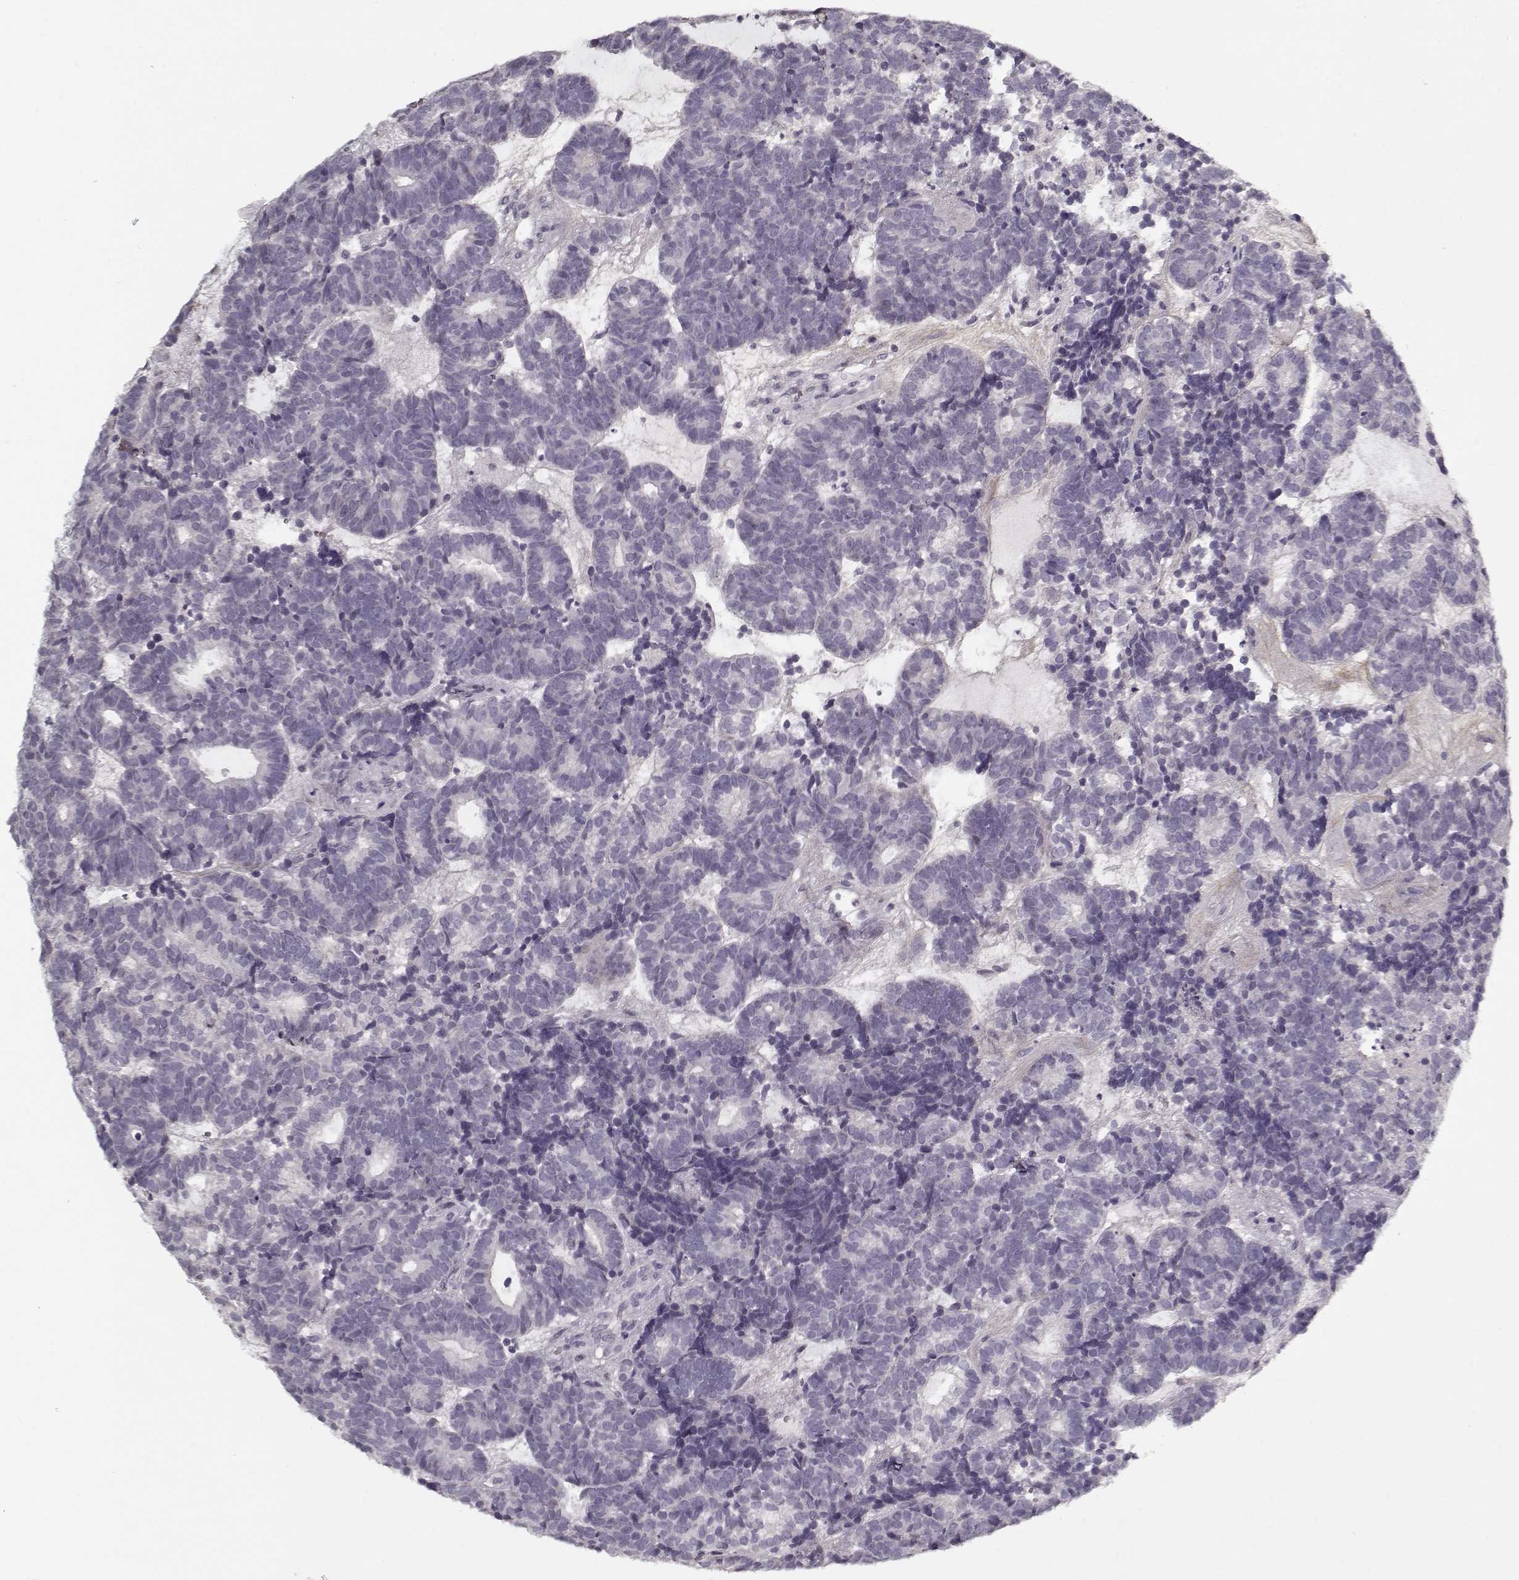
{"staining": {"intensity": "negative", "quantity": "none", "location": "none"}, "tissue": "head and neck cancer", "cell_type": "Tumor cells", "image_type": "cancer", "snomed": [{"axis": "morphology", "description": "Adenocarcinoma, NOS"}, {"axis": "topography", "description": "Head-Neck"}], "caption": "This is a image of IHC staining of head and neck cancer, which shows no staining in tumor cells. The staining is performed using DAB (3,3'-diaminobenzidine) brown chromogen with nuclei counter-stained in using hematoxylin.", "gene": "LUM", "patient": {"sex": "female", "age": 81}}